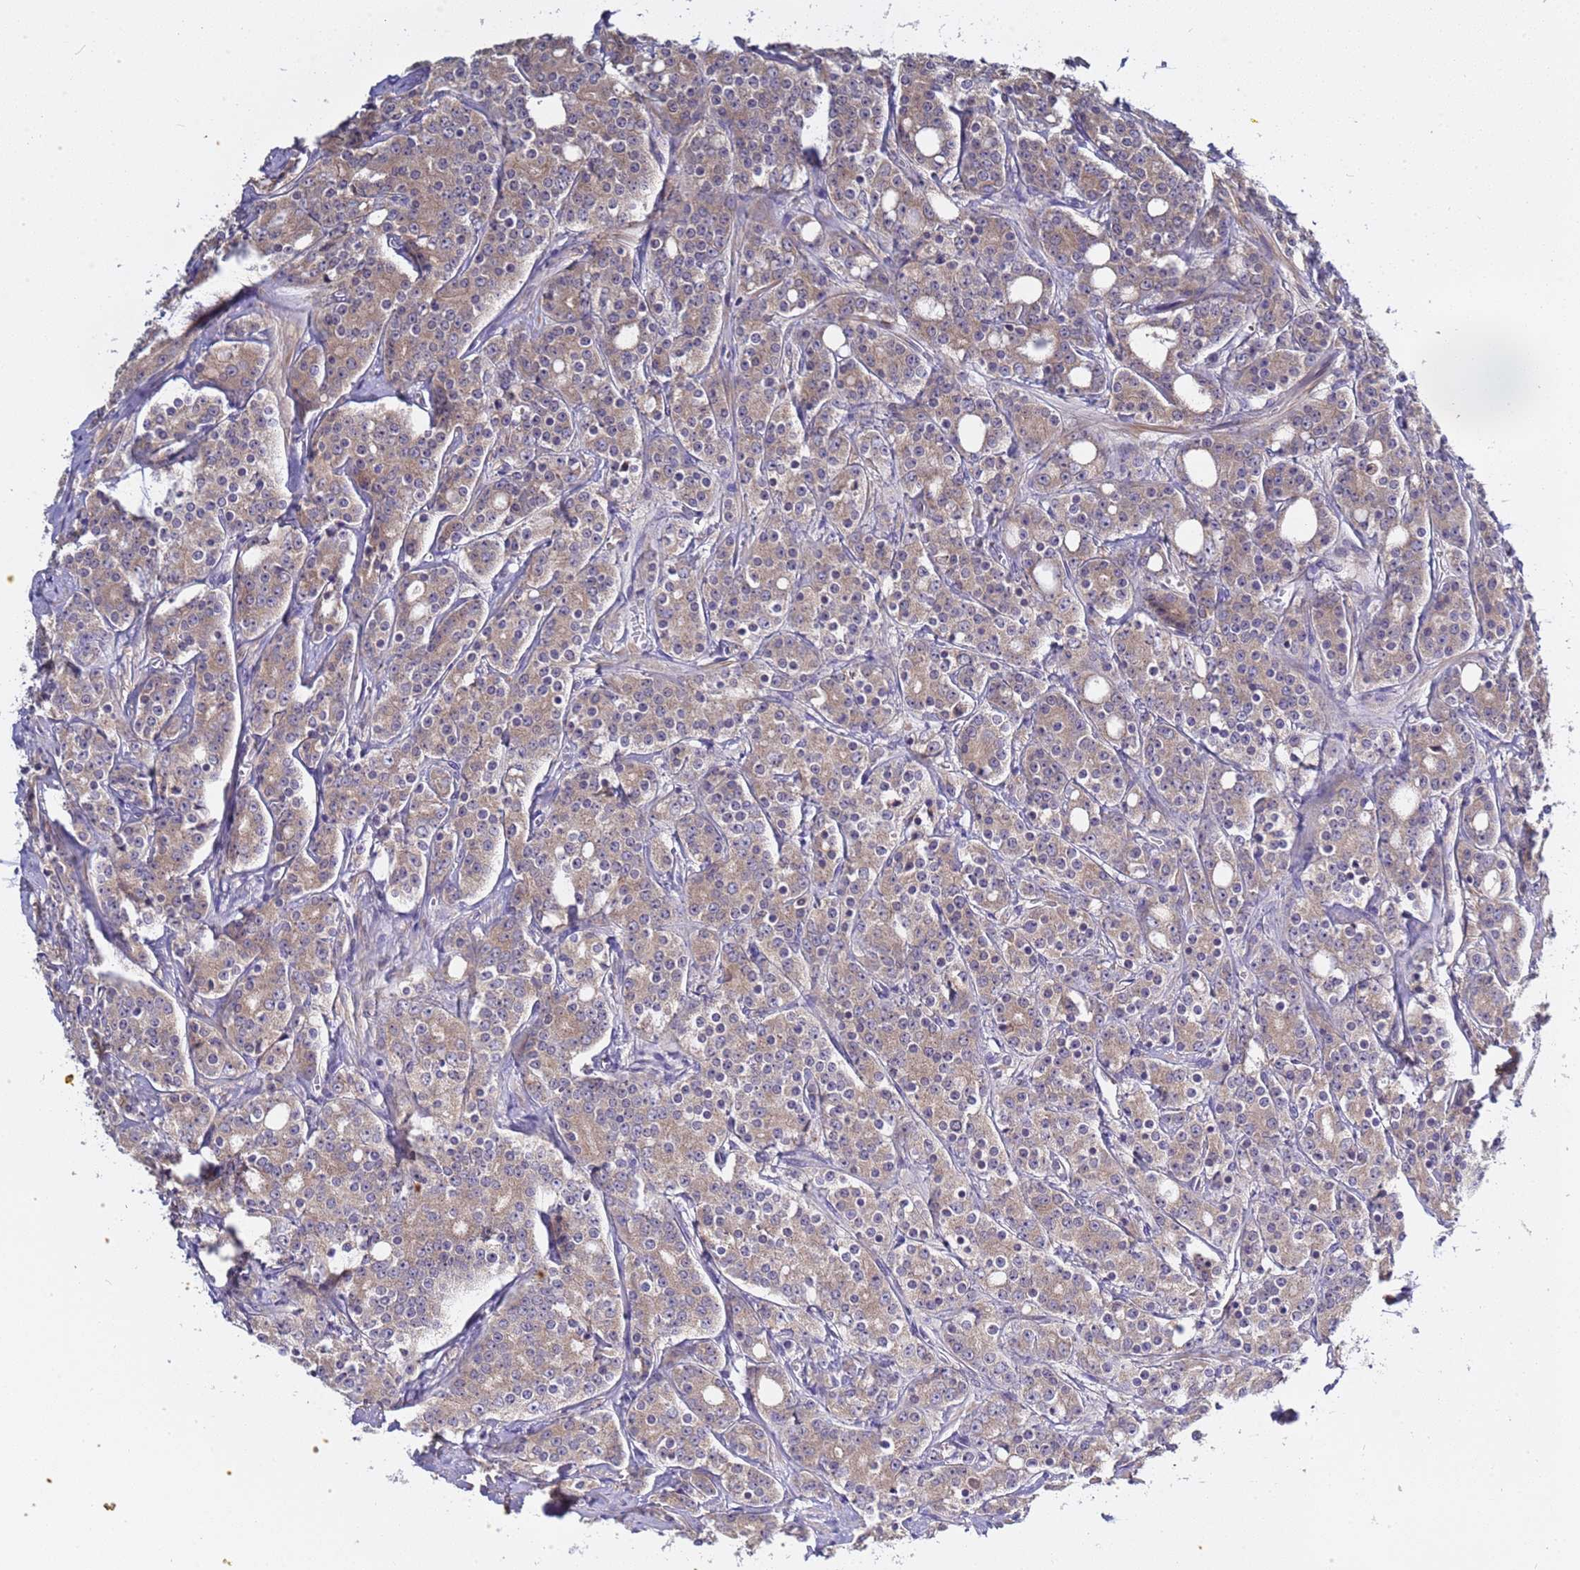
{"staining": {"intensity": "moderate", "quantity": "25%-75%", "location": "cytoplasmic/membranous"}, "tissue": "prostate cancer", "cell_type": "Tumor cells", "image_type": "cancer", "snomed": [{"axis": "morphology", "description": "Adenocarcinoma, High grade"}, {"axis": "topography", "description": "Prostate"}], "caption": "Moderate cytoplasmic/membranous positivity is seen in approximately 25%-75% of tumor cells in prostate cancer (high-grade adenocarcinoma).", "gene": "ELMOD2", "patient": {"sex": "male", "age": 62}}